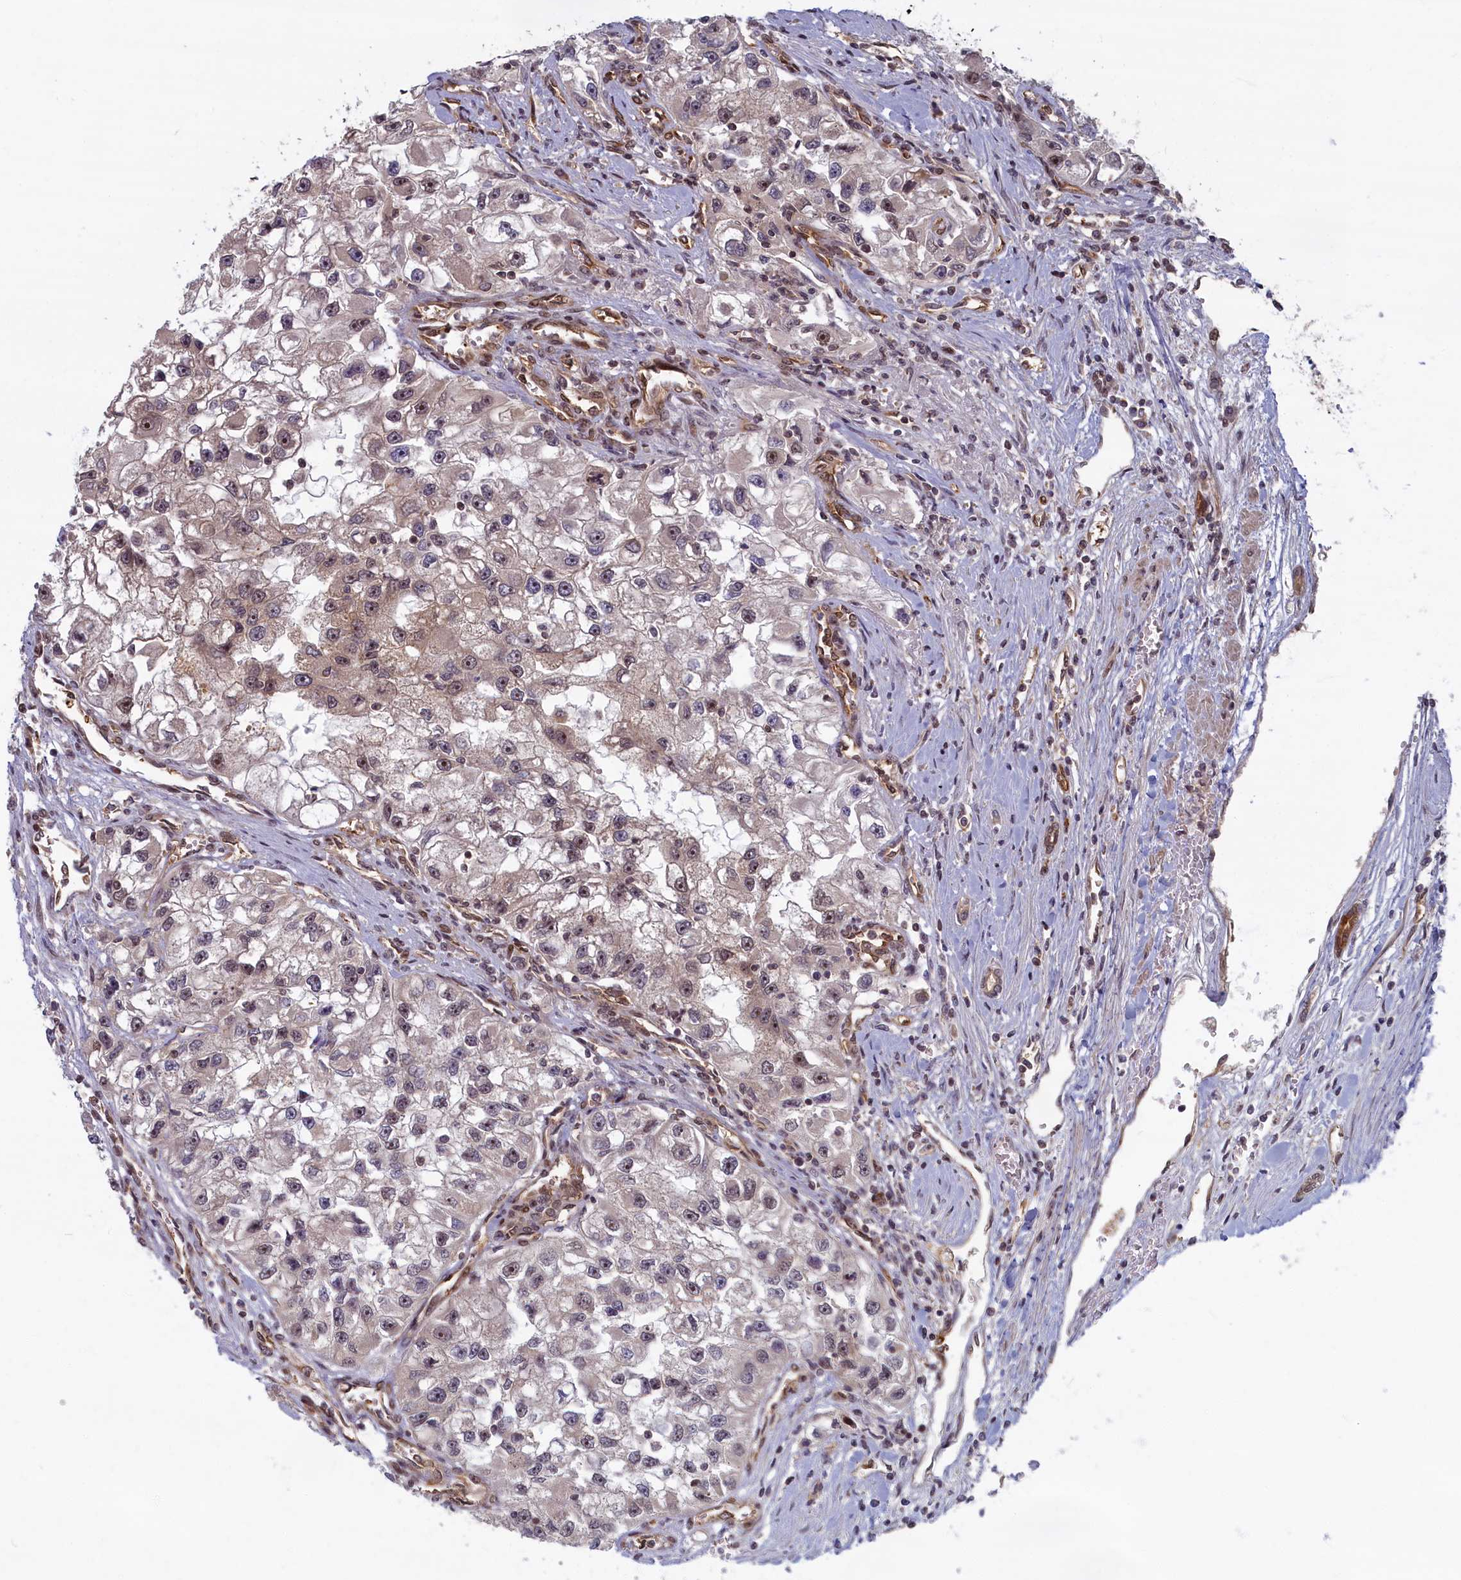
{"staining": {"intensity": "weak", "quantity": "<25%", "location": "cytoplasmic/membranous"}, "tissue": "renal cancer", "cell_type": "Tumor cells", "image_type": "cancer", "snomed": [{"axis": "morphology", "description": "Adenocarcinoma, NOS"}, {"axis": "topography", "description": "Kidney"}], "caption": "A high-resolution image shows immunohistochemistry (IHC) staining of renal cancer (adenocarcinoma), which exhibits no significant expression in tumor cells.", "gene": "SNRK", "patient": {"sex": "male", "age": 63}}